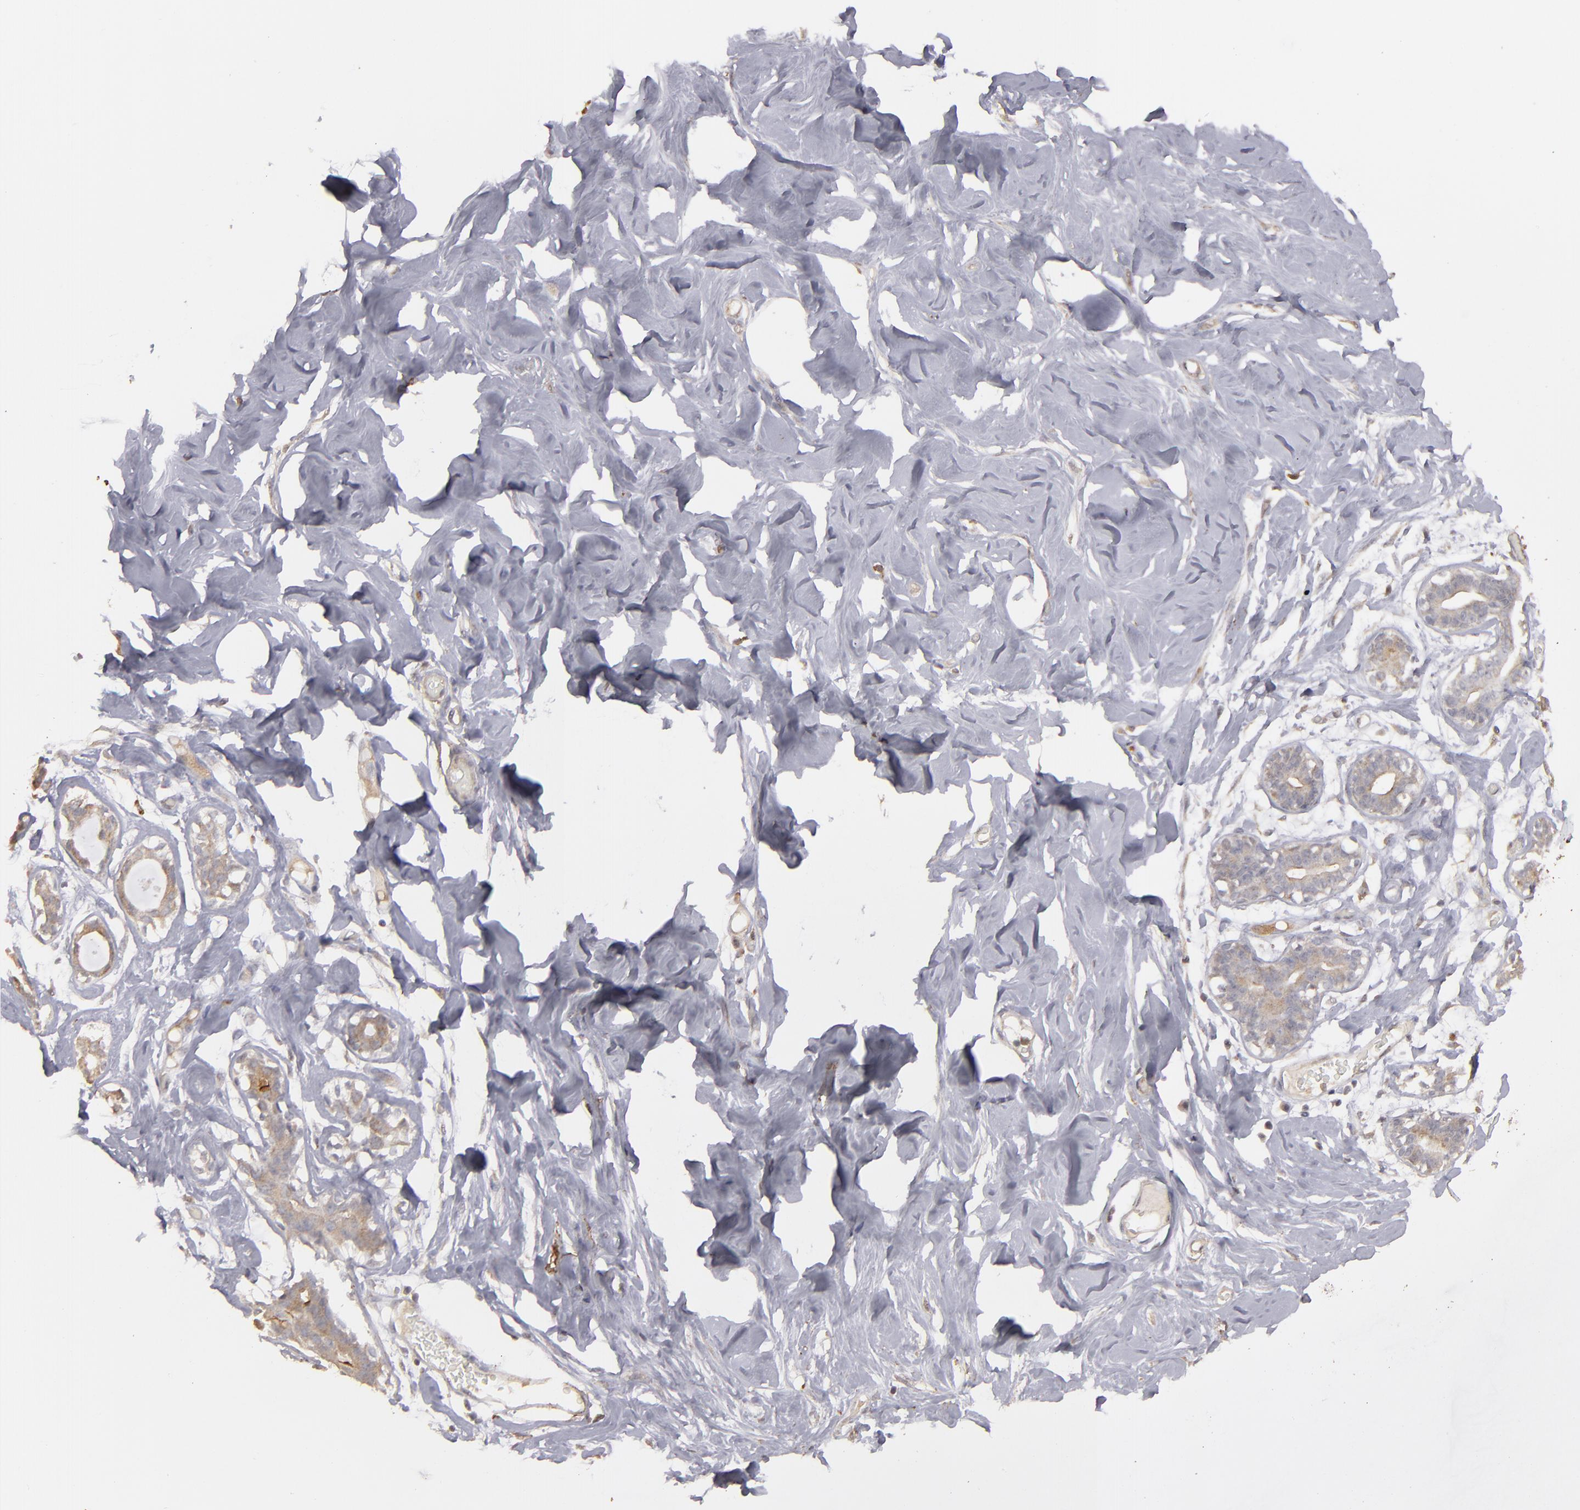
{"staining": {"intensity": "moderate", "quantity": "<25%", "location": "cytoplasmic/membranous"}, "tissue": "breast", "cell_type": "Adipocytes", "image_type": "normal", "snomed": [{"axis": "morphology", "description": "Normal tissue, NOS"}, {"axis": "topography", "description": "Breast"}, {"axis": "topography", "description": "Soft tissue"}], "caption": "Immunohistochemical staining of benign human breast exhibits <25% levels of moderate cytoplasmic/membranous protein staining in approximately <25% of adipocytes. (IHC, brightfield microscopy, high magnification).", "gene": "CD55", "patient": {"sex": "female", "age": 25}}